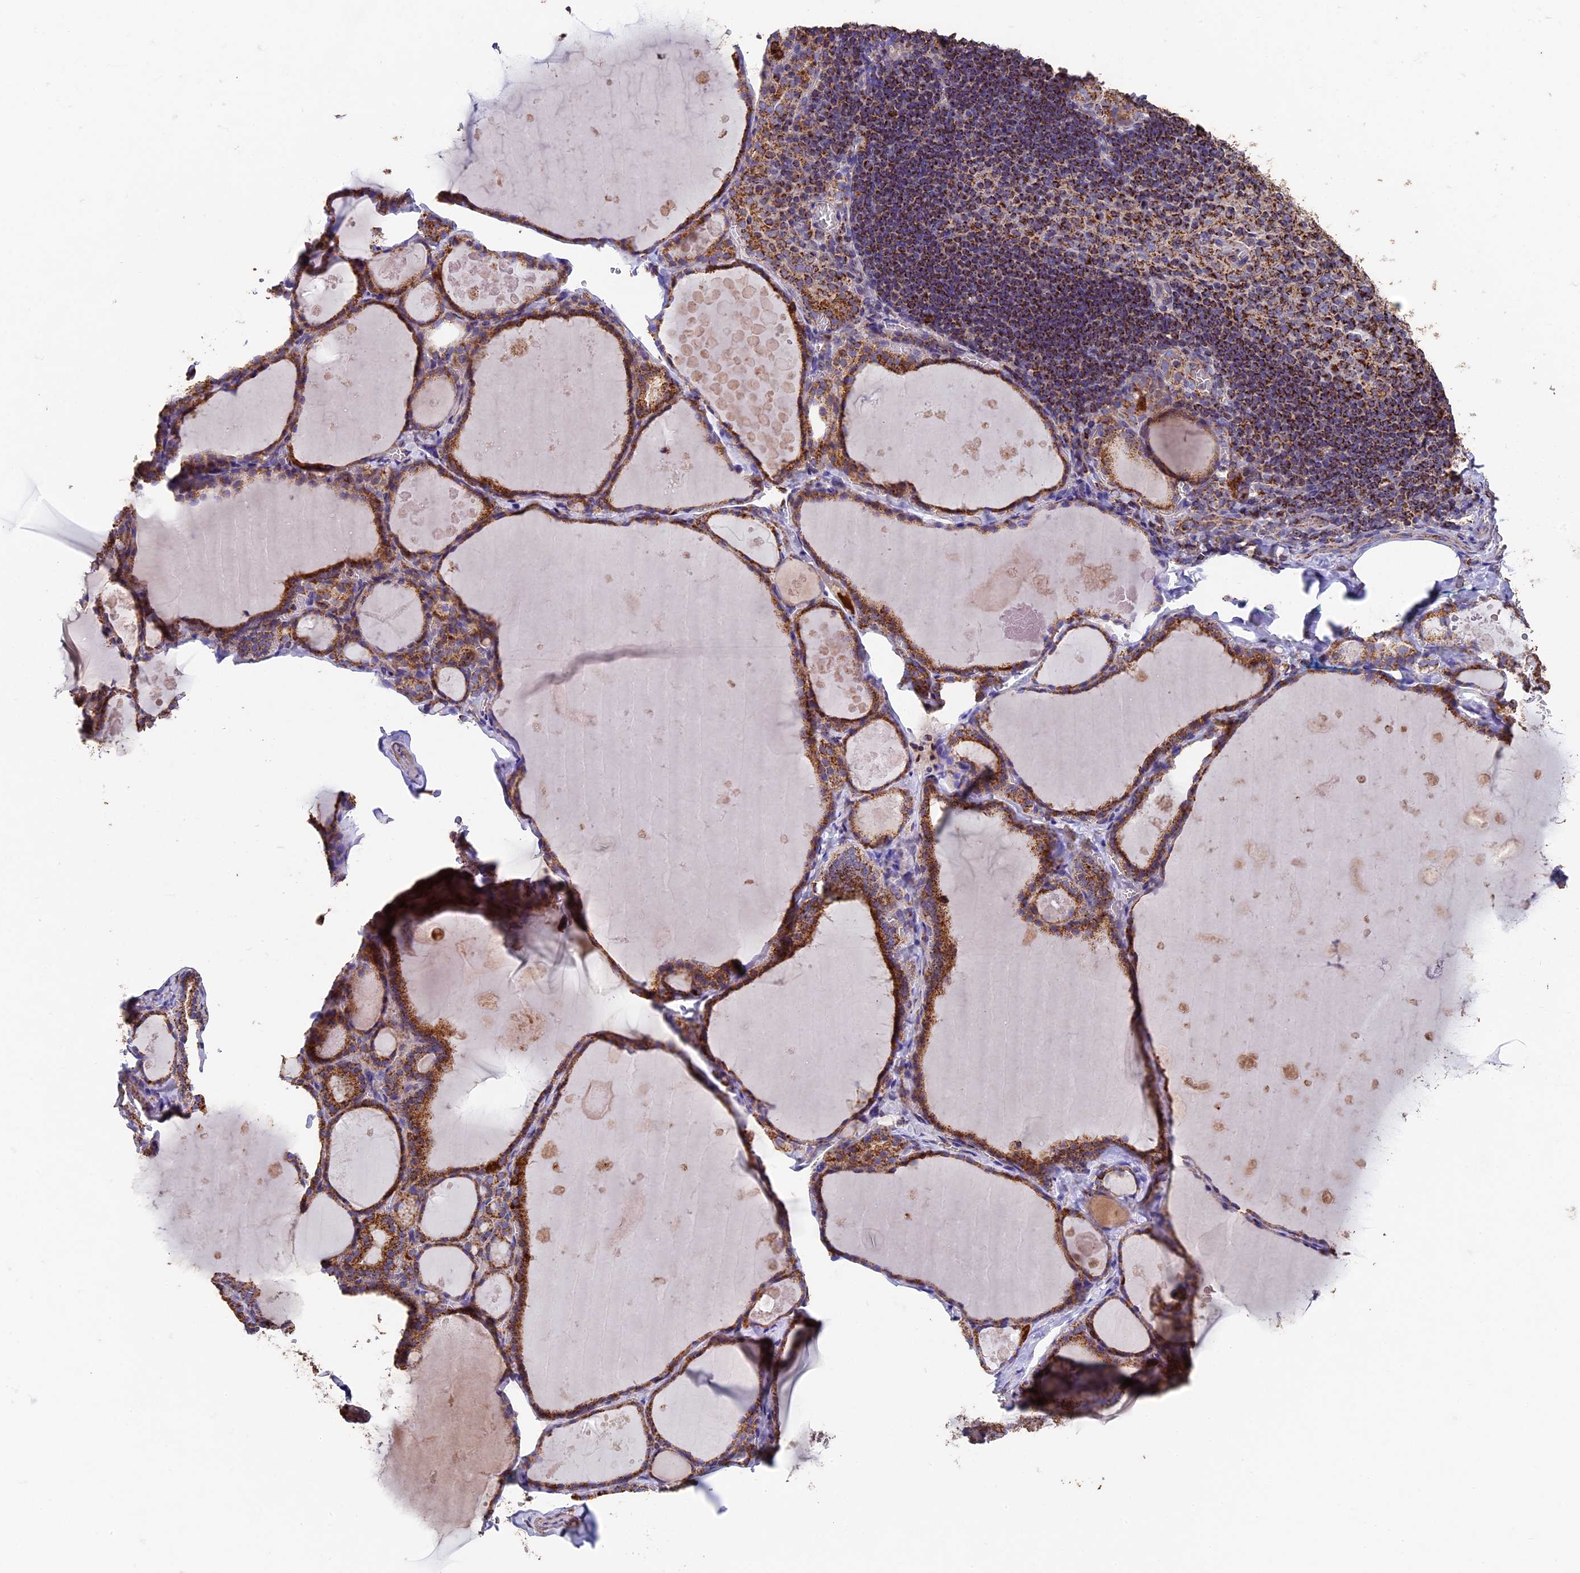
{"staining": {"intensity": "strong", "quantity": ">75%", "location": "cytoplasmic/membranous"}, "tissue": "thyroid gland", "cell_type": "Glandular cells", "image_type": "normal", "snomed": [{"axis": "morphology", "description": "Normal tissue, NOS"}, {"axis": "topography", "description": "Thyroid gland"}], "caption": "High-magnification brightfield microscopy of unremarkable thyroid gland stained with DAB (3,3'-diaminobenzidine) (brown) and counterstained with hematoxylin (blue). glandular cells exhibit strong cytoplasmic/membranous positivity is present in approximately>75% of cells.", "gene": "ADAT1", "patient": {"sex": "male", "age": 56}}